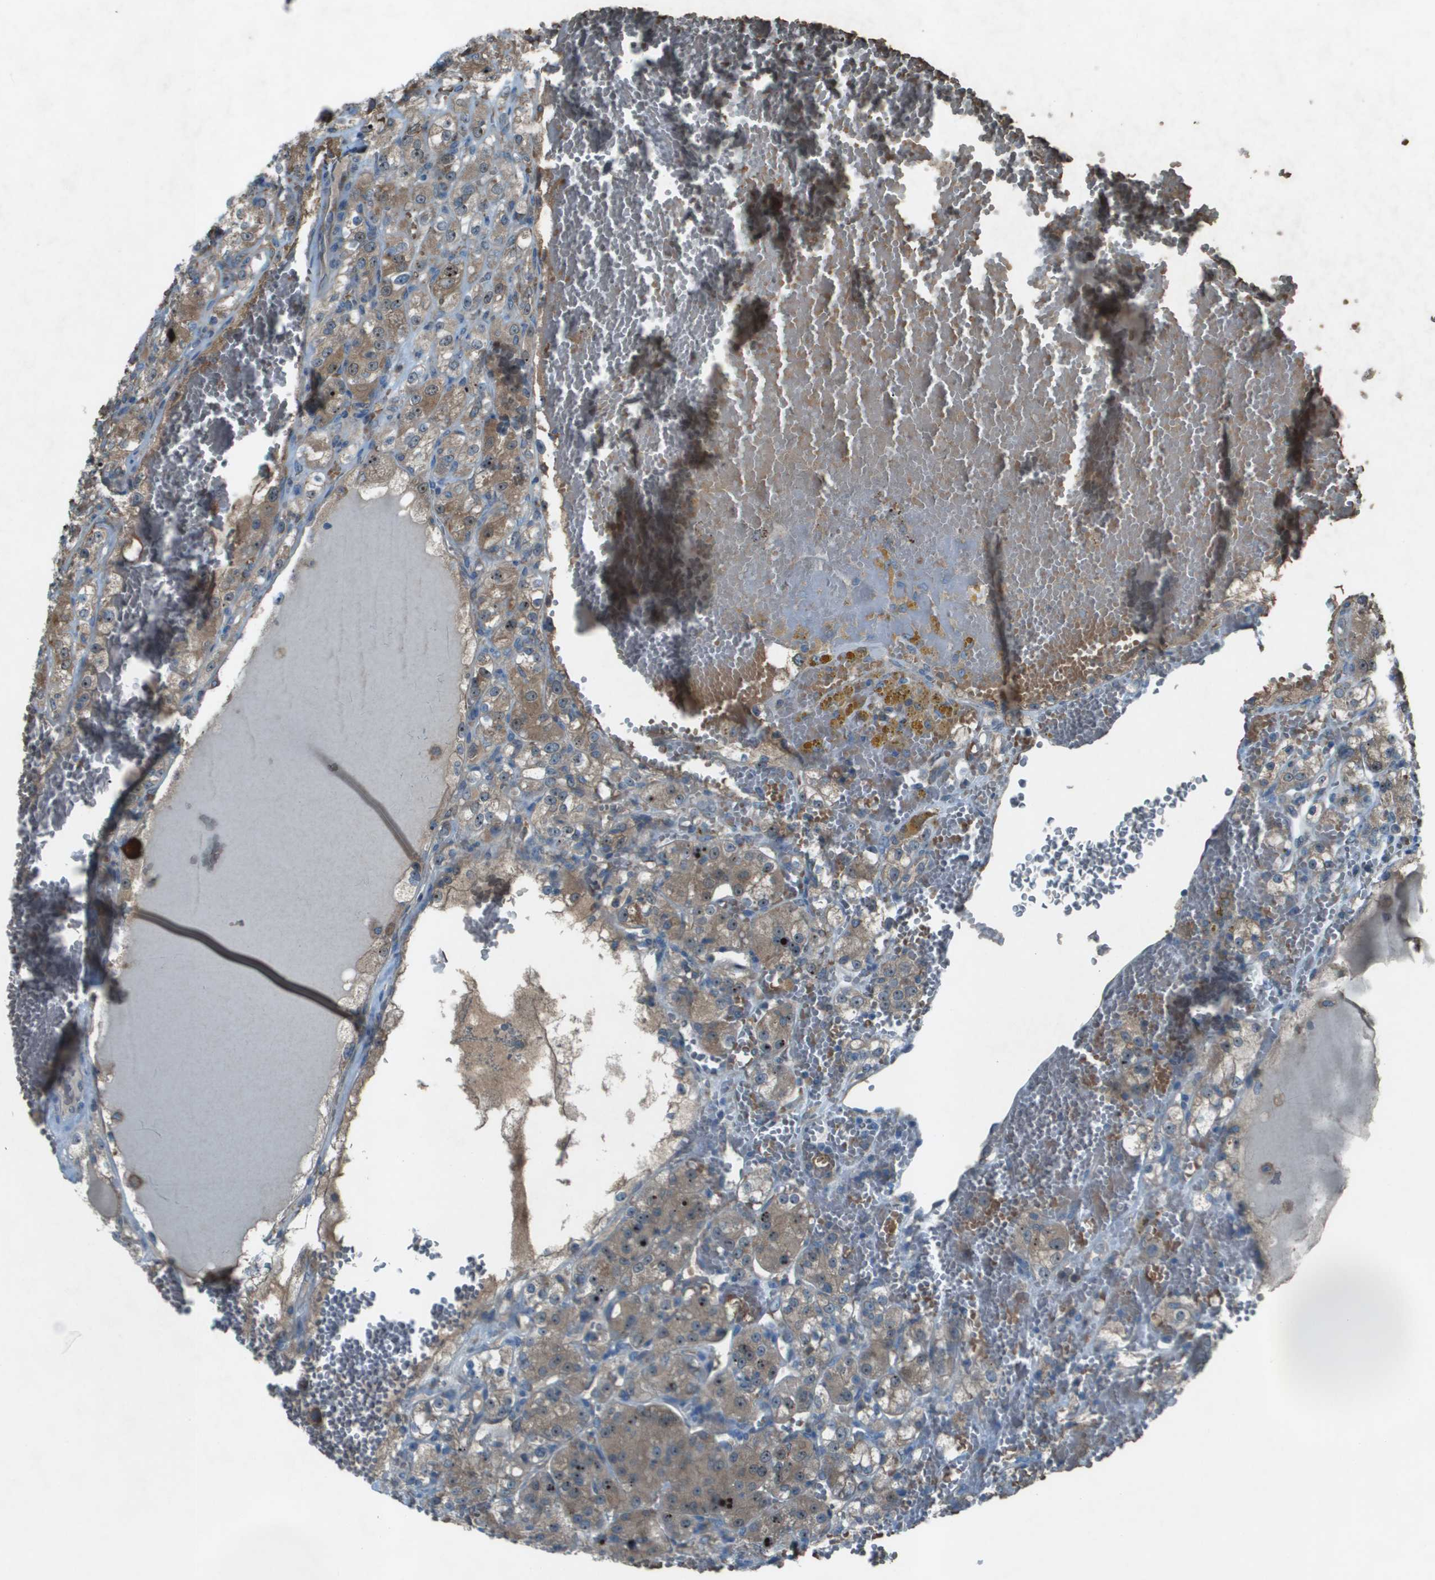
{"staining": {"intensity": "moderate", "quantity": "25%-75%", "location": "cytoplasmic/membranous,nuclear"}, "tissue": "renal cancer", "cell_type": "Tumor cells", "image_type": "cancer", "snomed": [{"axis": "morphology", "description": "Normal tissue, NOS"}, {"axis": "morphology", "description": "Adenocarcinoma, NOS"}, {"axis": "topography", "description": "Kidney"}], "caption": "High-magnification brightfield microscopy of renal cancer (adenocarcinoma) stained with DAB (3,3'-diaminobenzidine) (brown) and counterstained with hematoxylin (blue). tumor cells exhibit moderate cytoplasmic/membranous and nuclear expression is present in approximately25%-75% of cells.", "gene": "UTS2", "patient": {"sex": "male", "age": 61}}